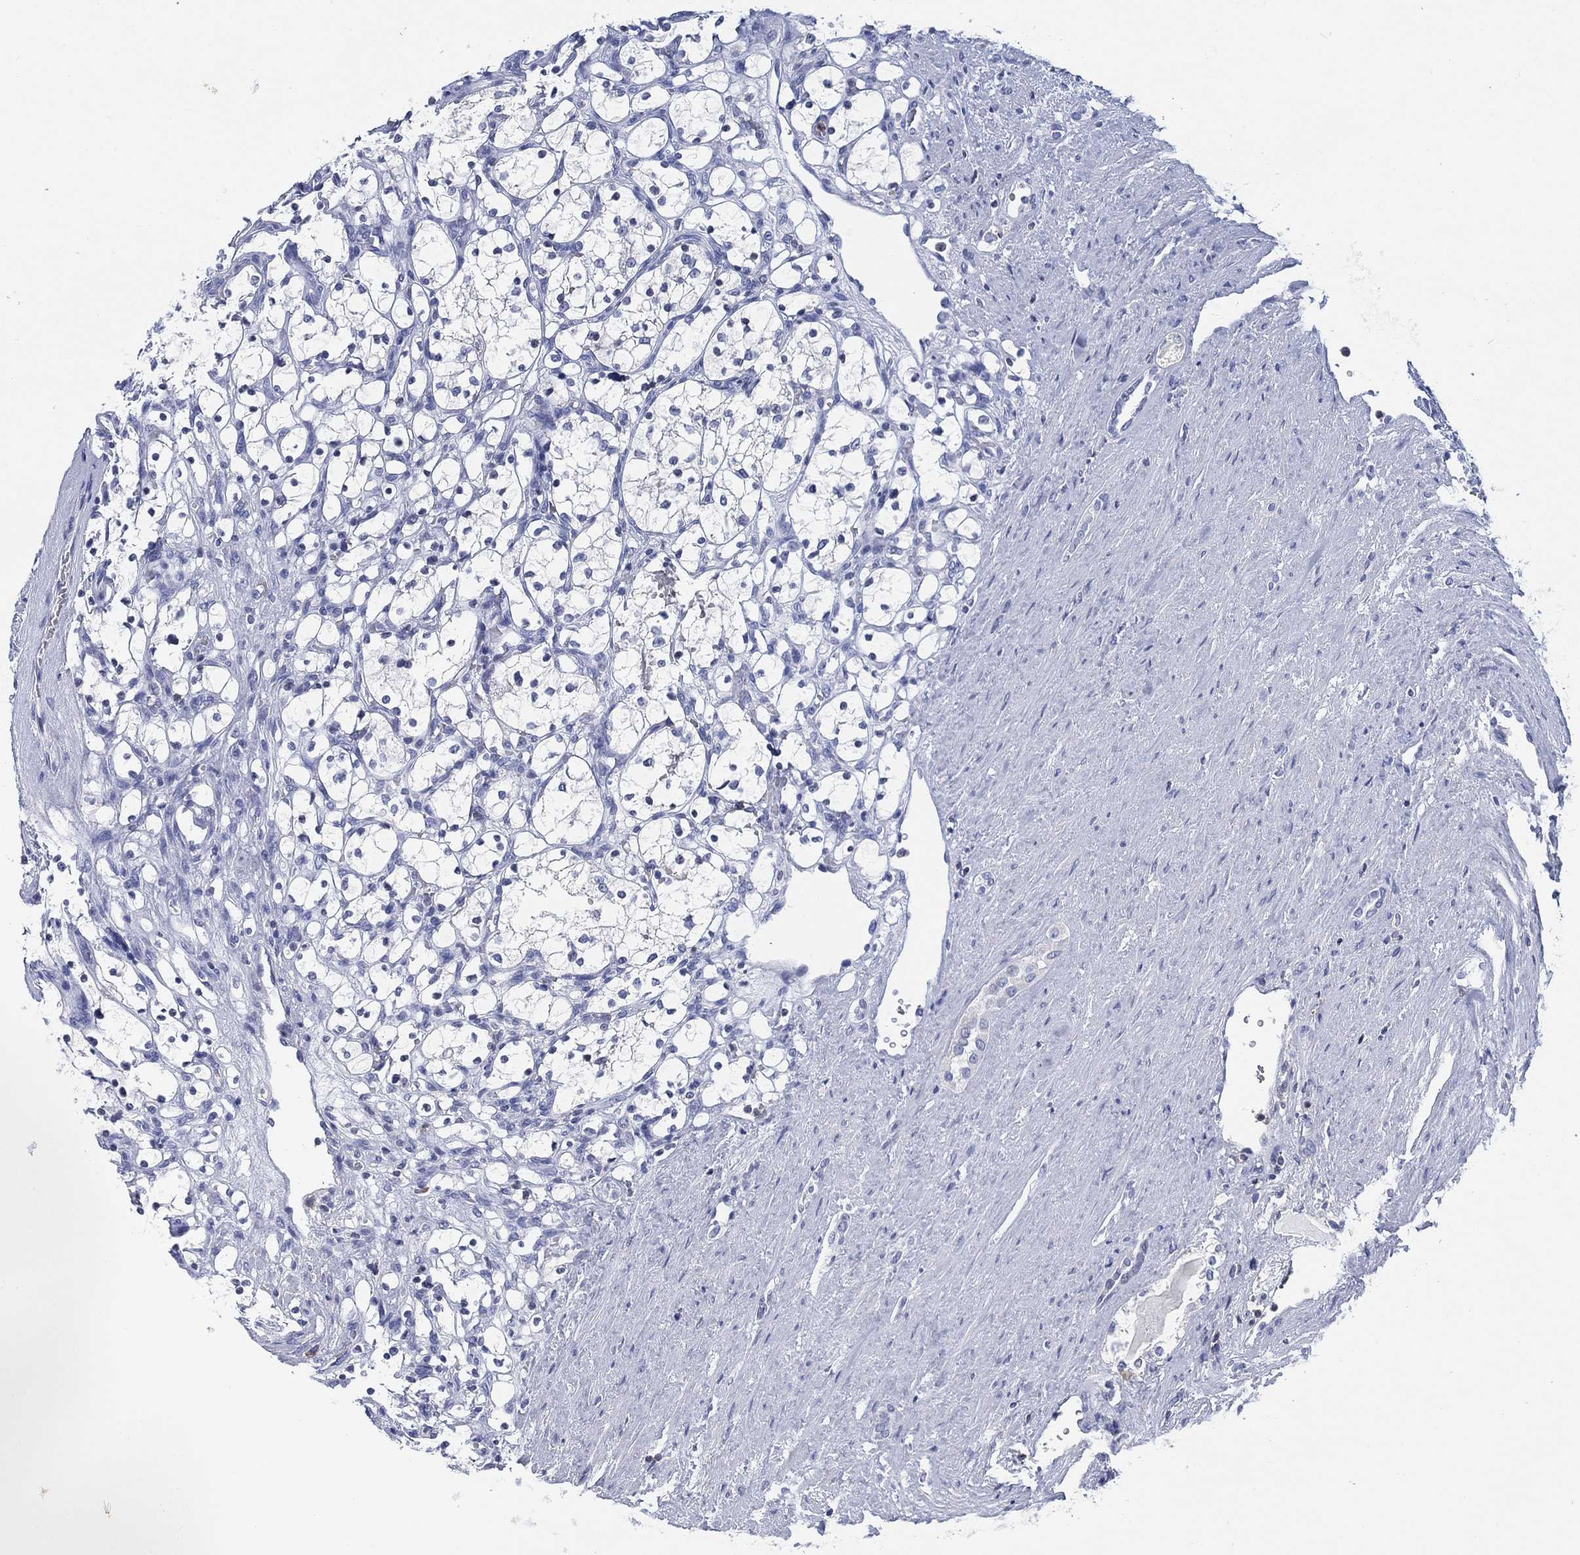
{"staining": {"intensity": "negative", "quantity": "none", "location": "none"}, "tissue": "renal cancer", "cell_type": "Tumor cells", "image_type": "cancer", "snomed": [{"axis": "morphology", "description": "Adenocarcinoma, NOS"}, {"axis": "topography", "description": "Kidney"}], "caption": "DAB immunohistochemical staining of renal cancer displays no significant positivity in tumor cells.", "gene": "FYB1", "patient": {"sex": "female", "age": 69}}